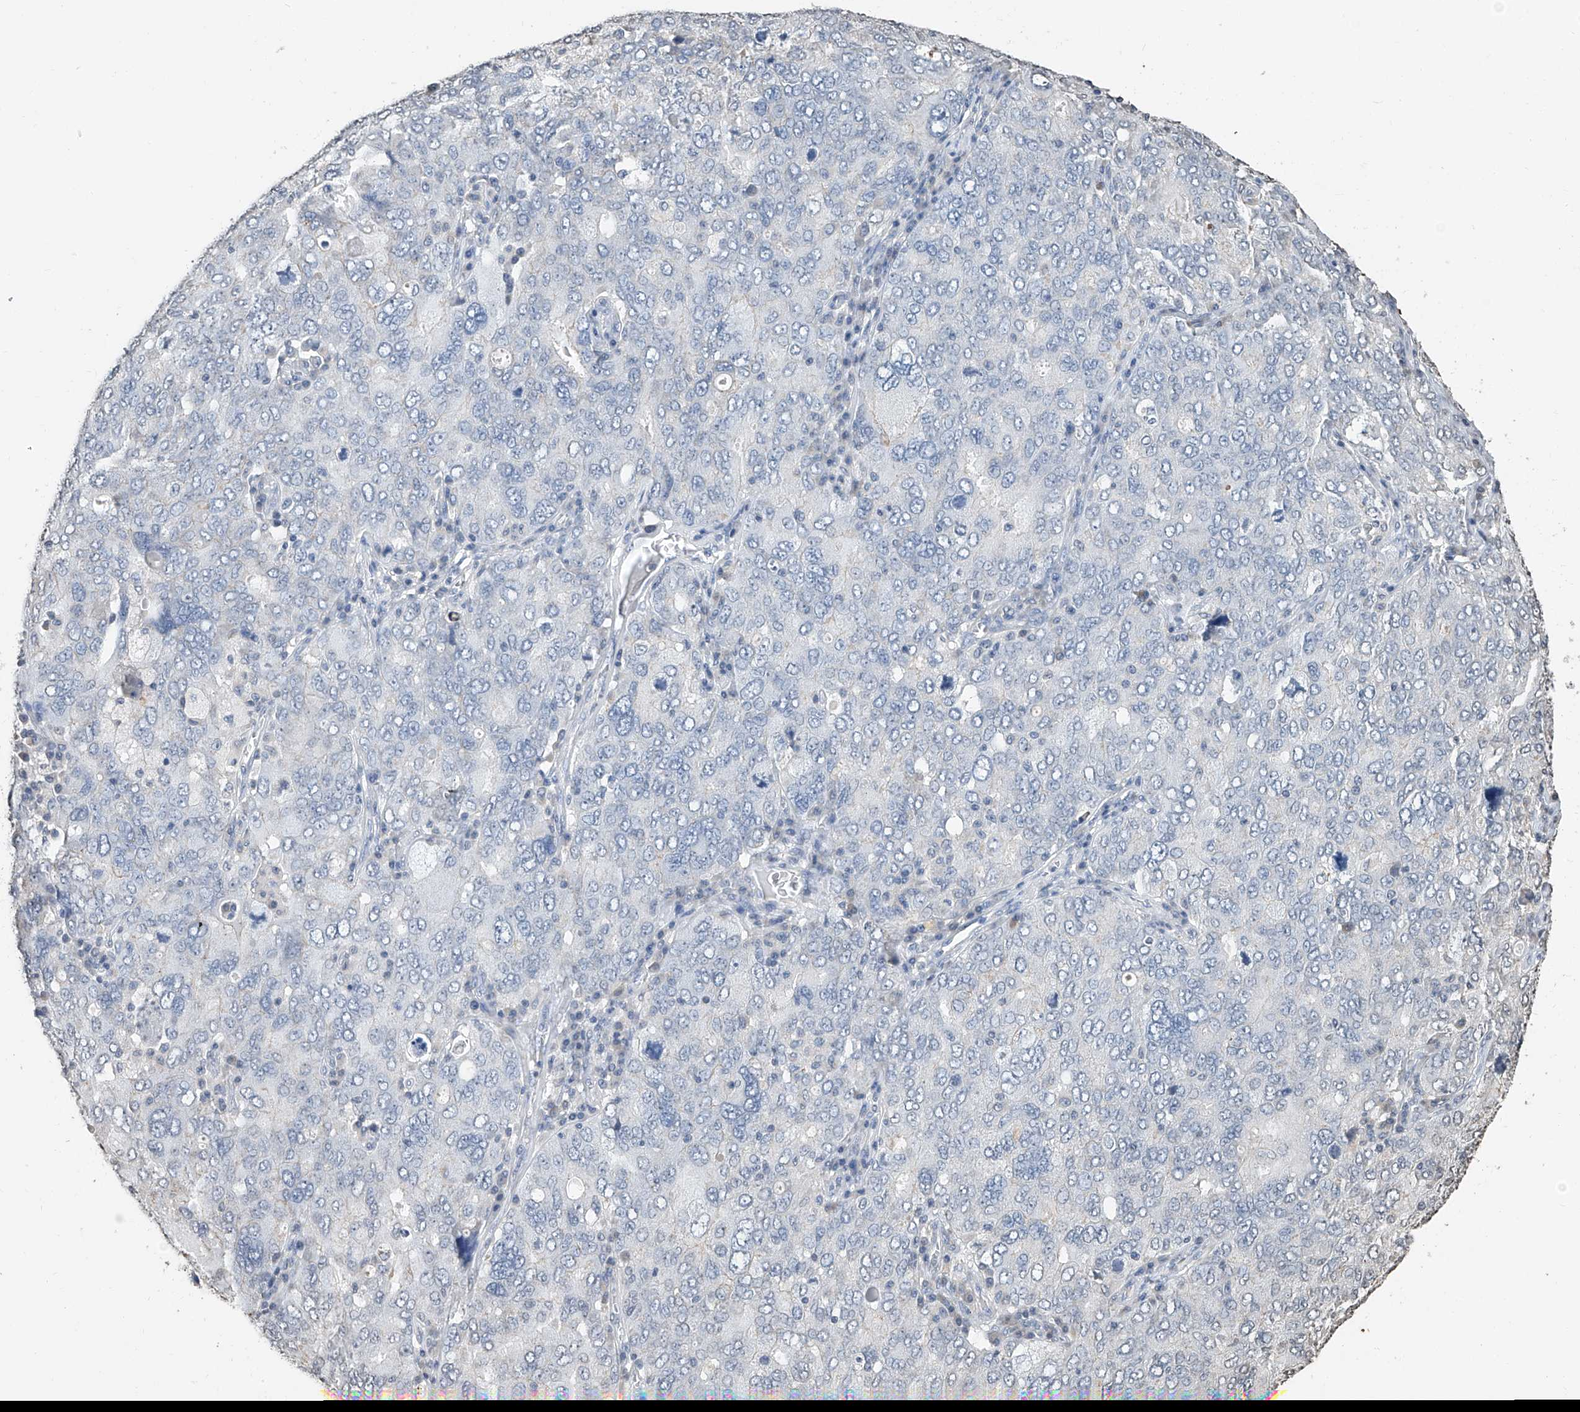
{"staining": {"intensity": "negative", "quantity": "none", "location": "none"}, "tissue": "ovarian cancer", "cell_type": "Tumor cells", "image_type": "cancer", "snomed": [{"axis": "morphology", "description": "Carcinoma, endometroid"}, {"axis": "topography", "description": "Ovary"}], "caption": "IHC of human ovarian cancer displays no expression in tumor cells.", "gene": "RP9", "patient": {"sex": "female", "age": 62}}